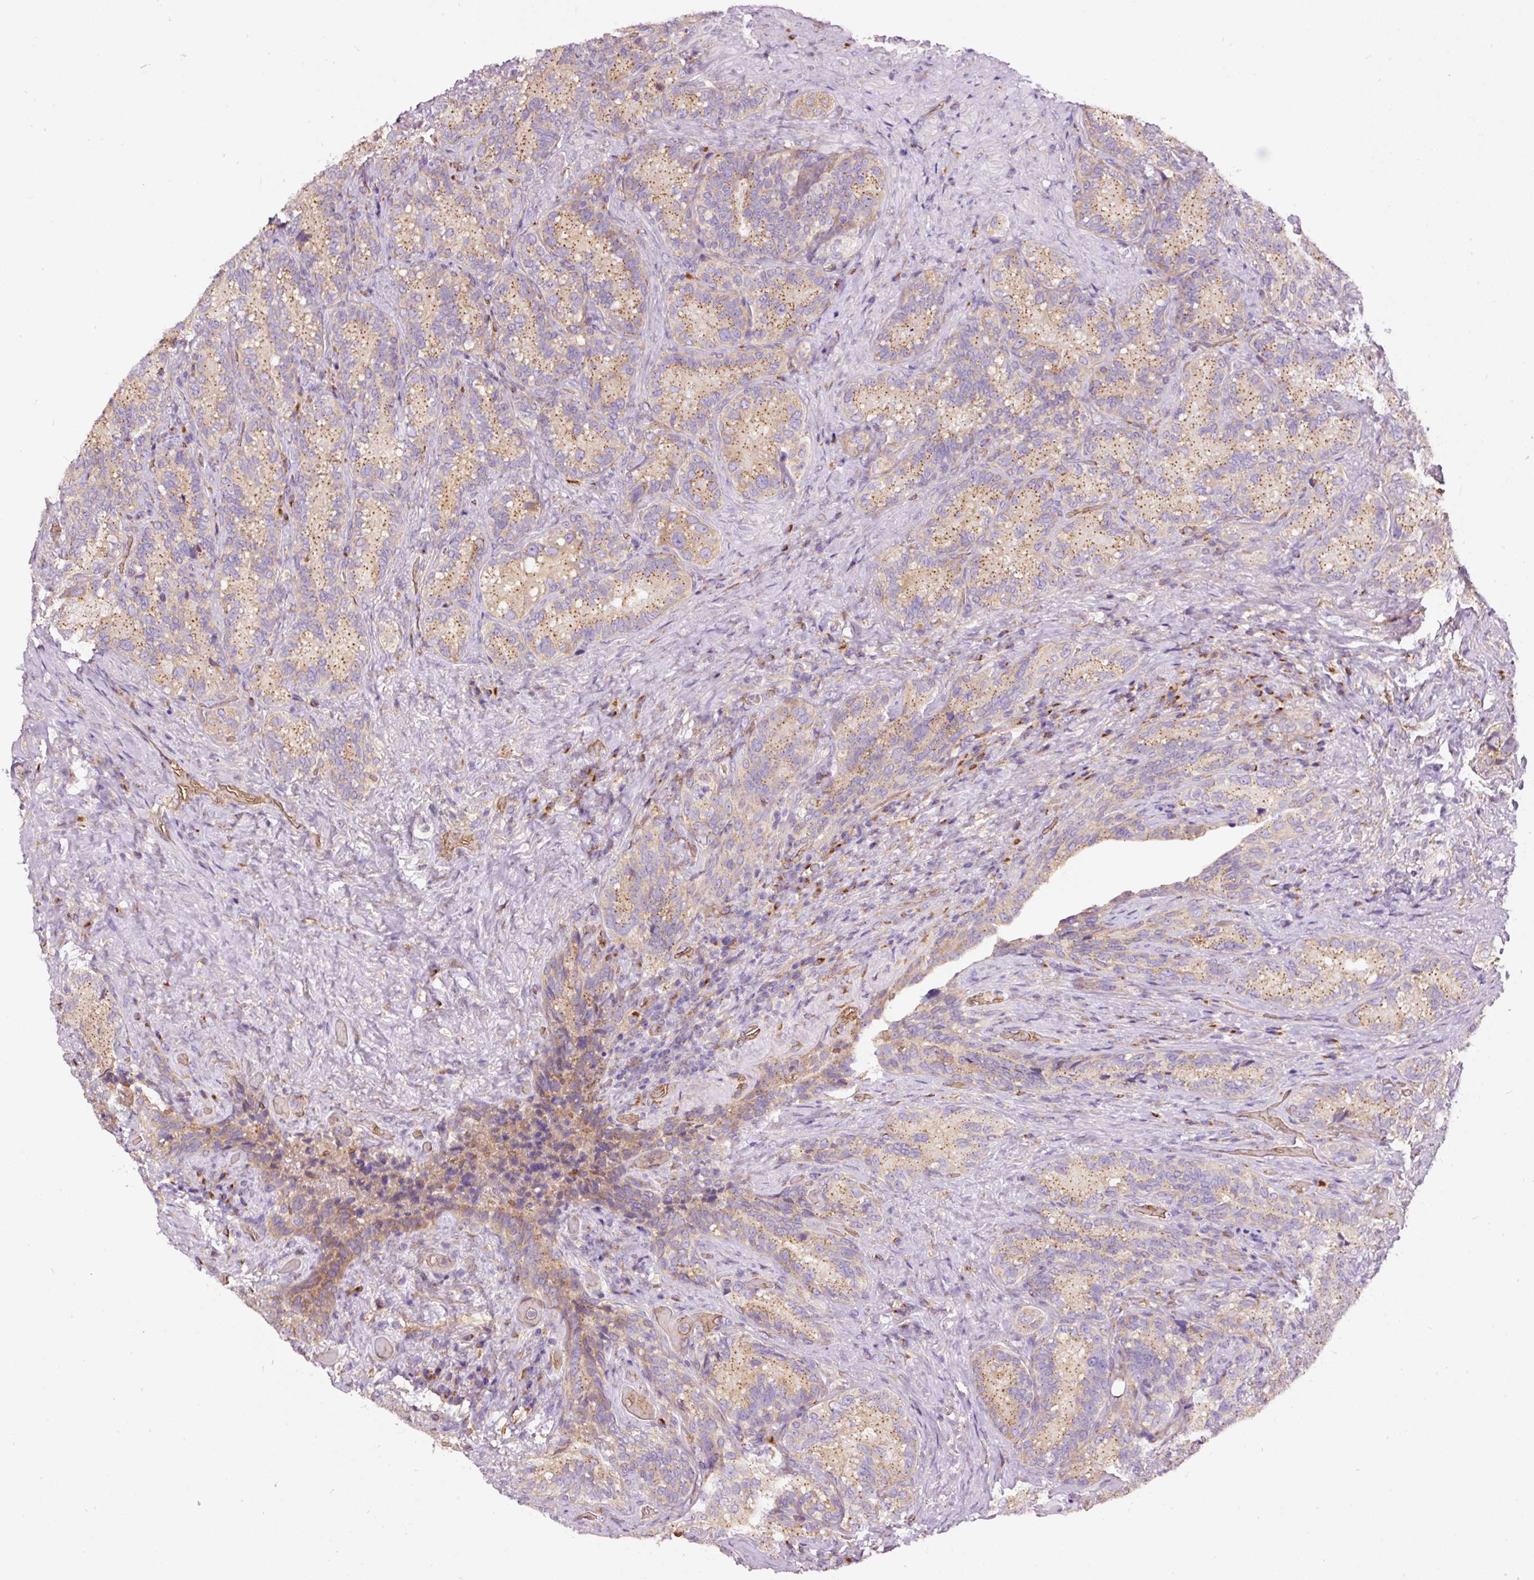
{"staining": {"intensity": "moderate", "quantity": ">75%", "location": "cytoplasmic/membranous"}, "tissue": "seminal vesicle", "cell_type": "Glandular cells", "image_type": "normal", "snomed": [{"axis": "morphology", "description": "Normal tissue, NOS"}, {"axis": "topography", "description": "Seminal veicle"}], "caption": "Moderate cytoplasmic/membranous protein expression is identified in approximately >75% of glandular cells in seminal vesicle.", "gene": "PRRC2A", "patient": {"sex": "male", "age": 68}}